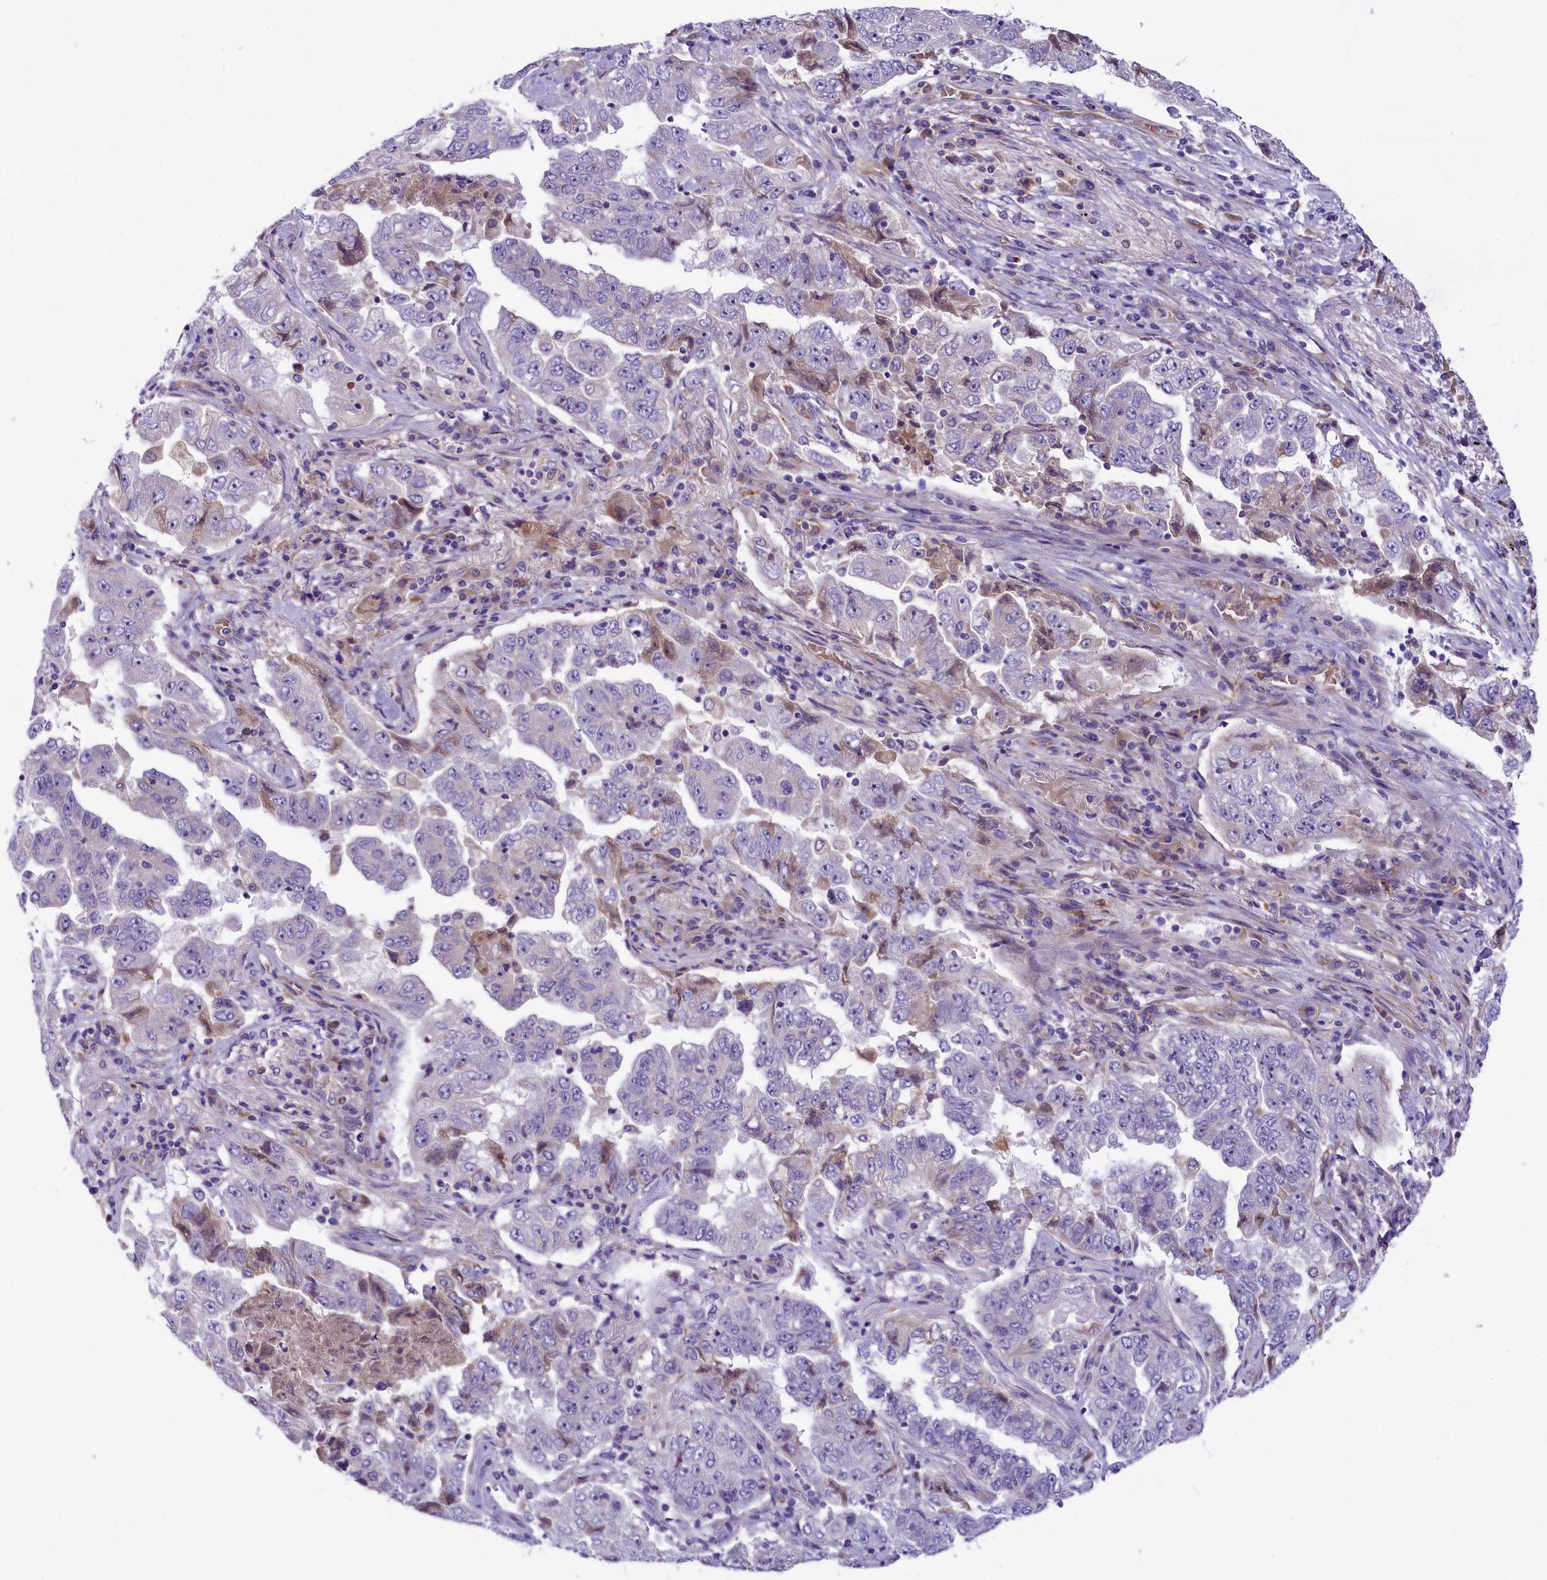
{"staining": {"intensity": "negative", "quantity": "none", "location": "none"}, "tissue": "lung cancer", "cell_type": "Tumor cells", "image_type": "cancer", "snomed": [{"axis": "morphology", "description": "Adenocarcinoma, NOS"}, {"axis": "topography", "description": "Lung"}], "caption": "Immunohistochemical staining of lung adenocarcinoma shows no significant staining in tumor cells.", "gene": "CCDC32", "patient": {"sex": "female", "age": 51}}